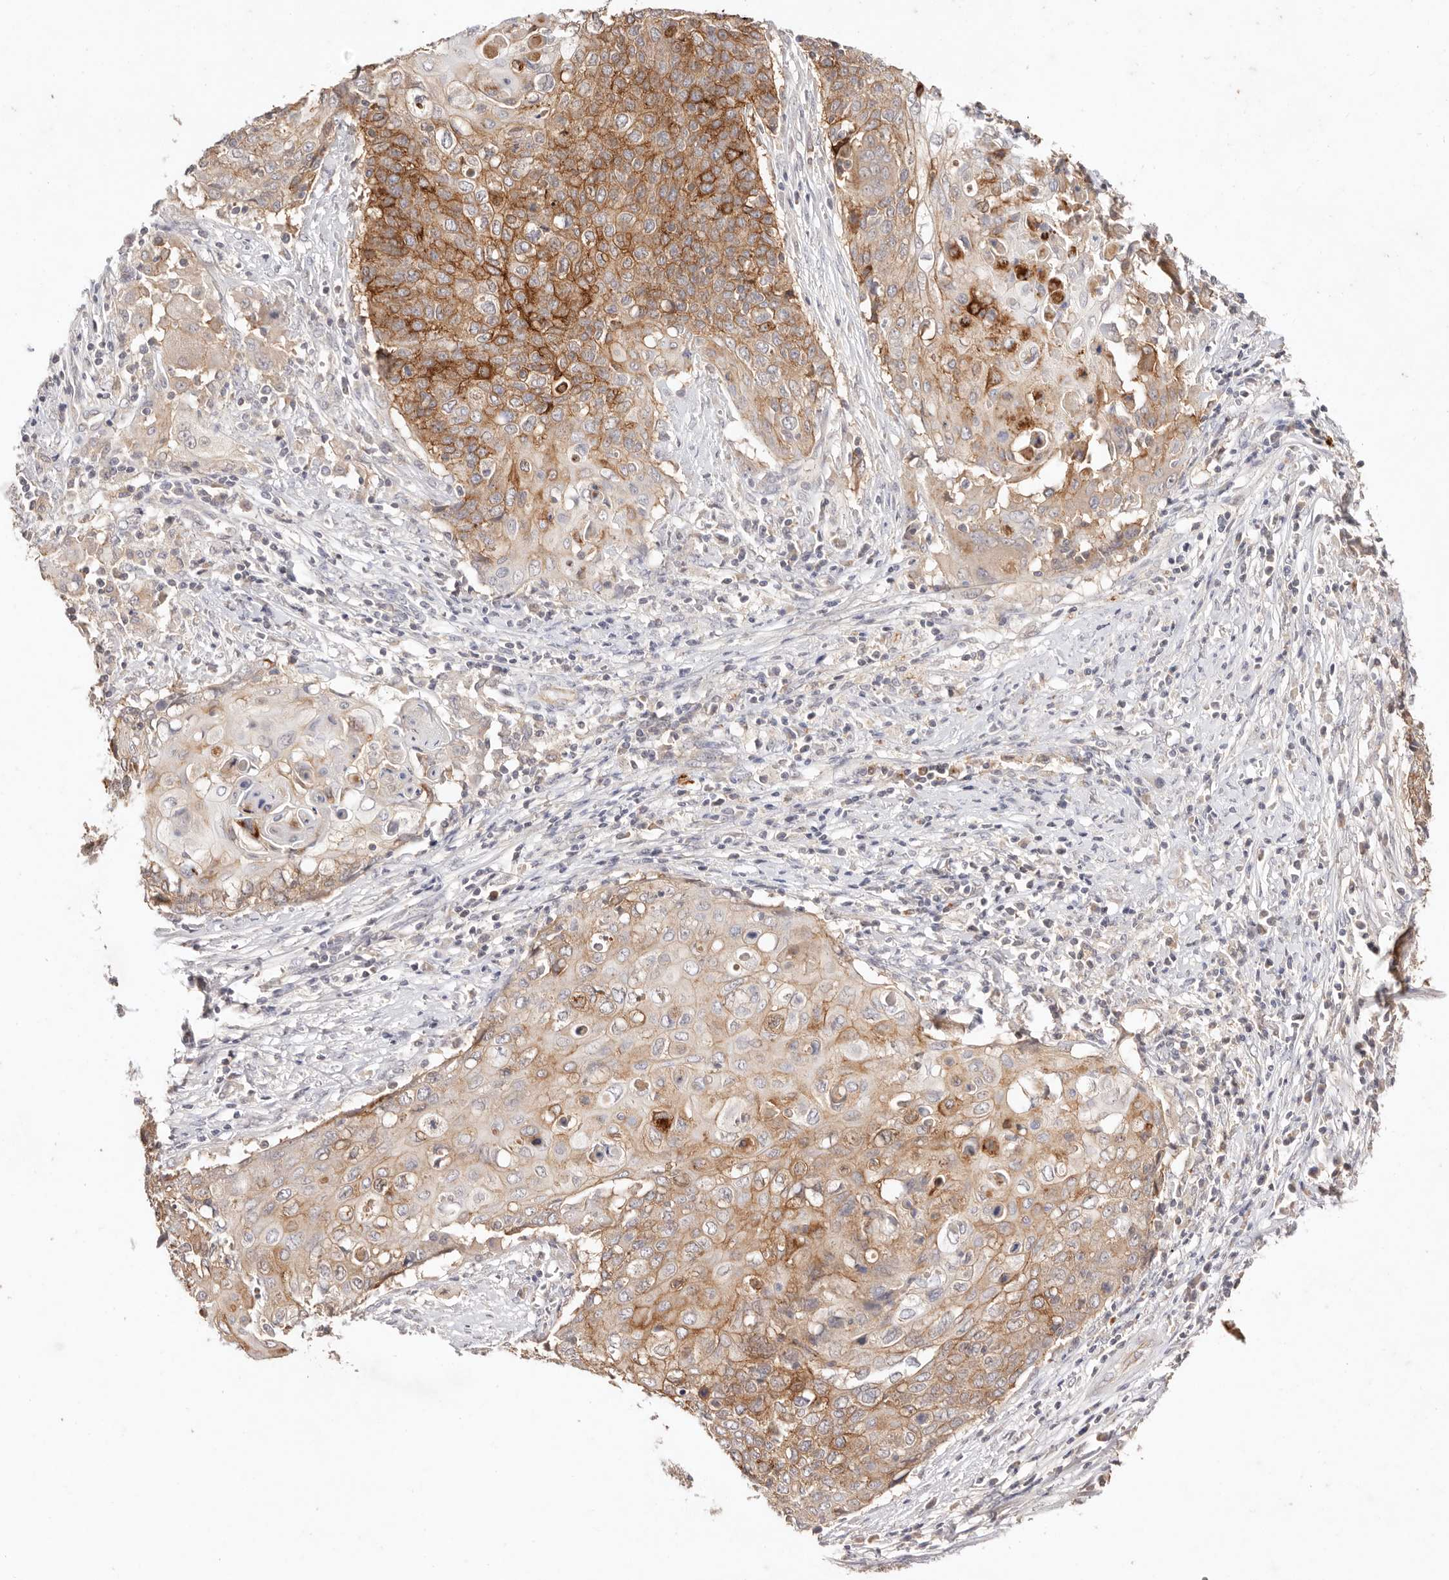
{"staining": {"intensity": "strong", "quantity": "25%-75%", "location": "cytoplasmic/membranous"}, "tissue": "cervical cancer", "cell_type": "Tumor cells", "image_type": "cancer", "snomed": [{"axis": "morphology", "description": "Squamous cell carcinoma, NOS"}, {"axis": "topography", "description": "Cervix"}], "caption": "Immunohistochemical staining of human cervical cancer exhibits high levels of strong cytoplasmic/membranous protein expression in approximately 25%-75% of tumor cells.", "gene": "CXADR", "patient": {"sex": "female", "age": 39}}